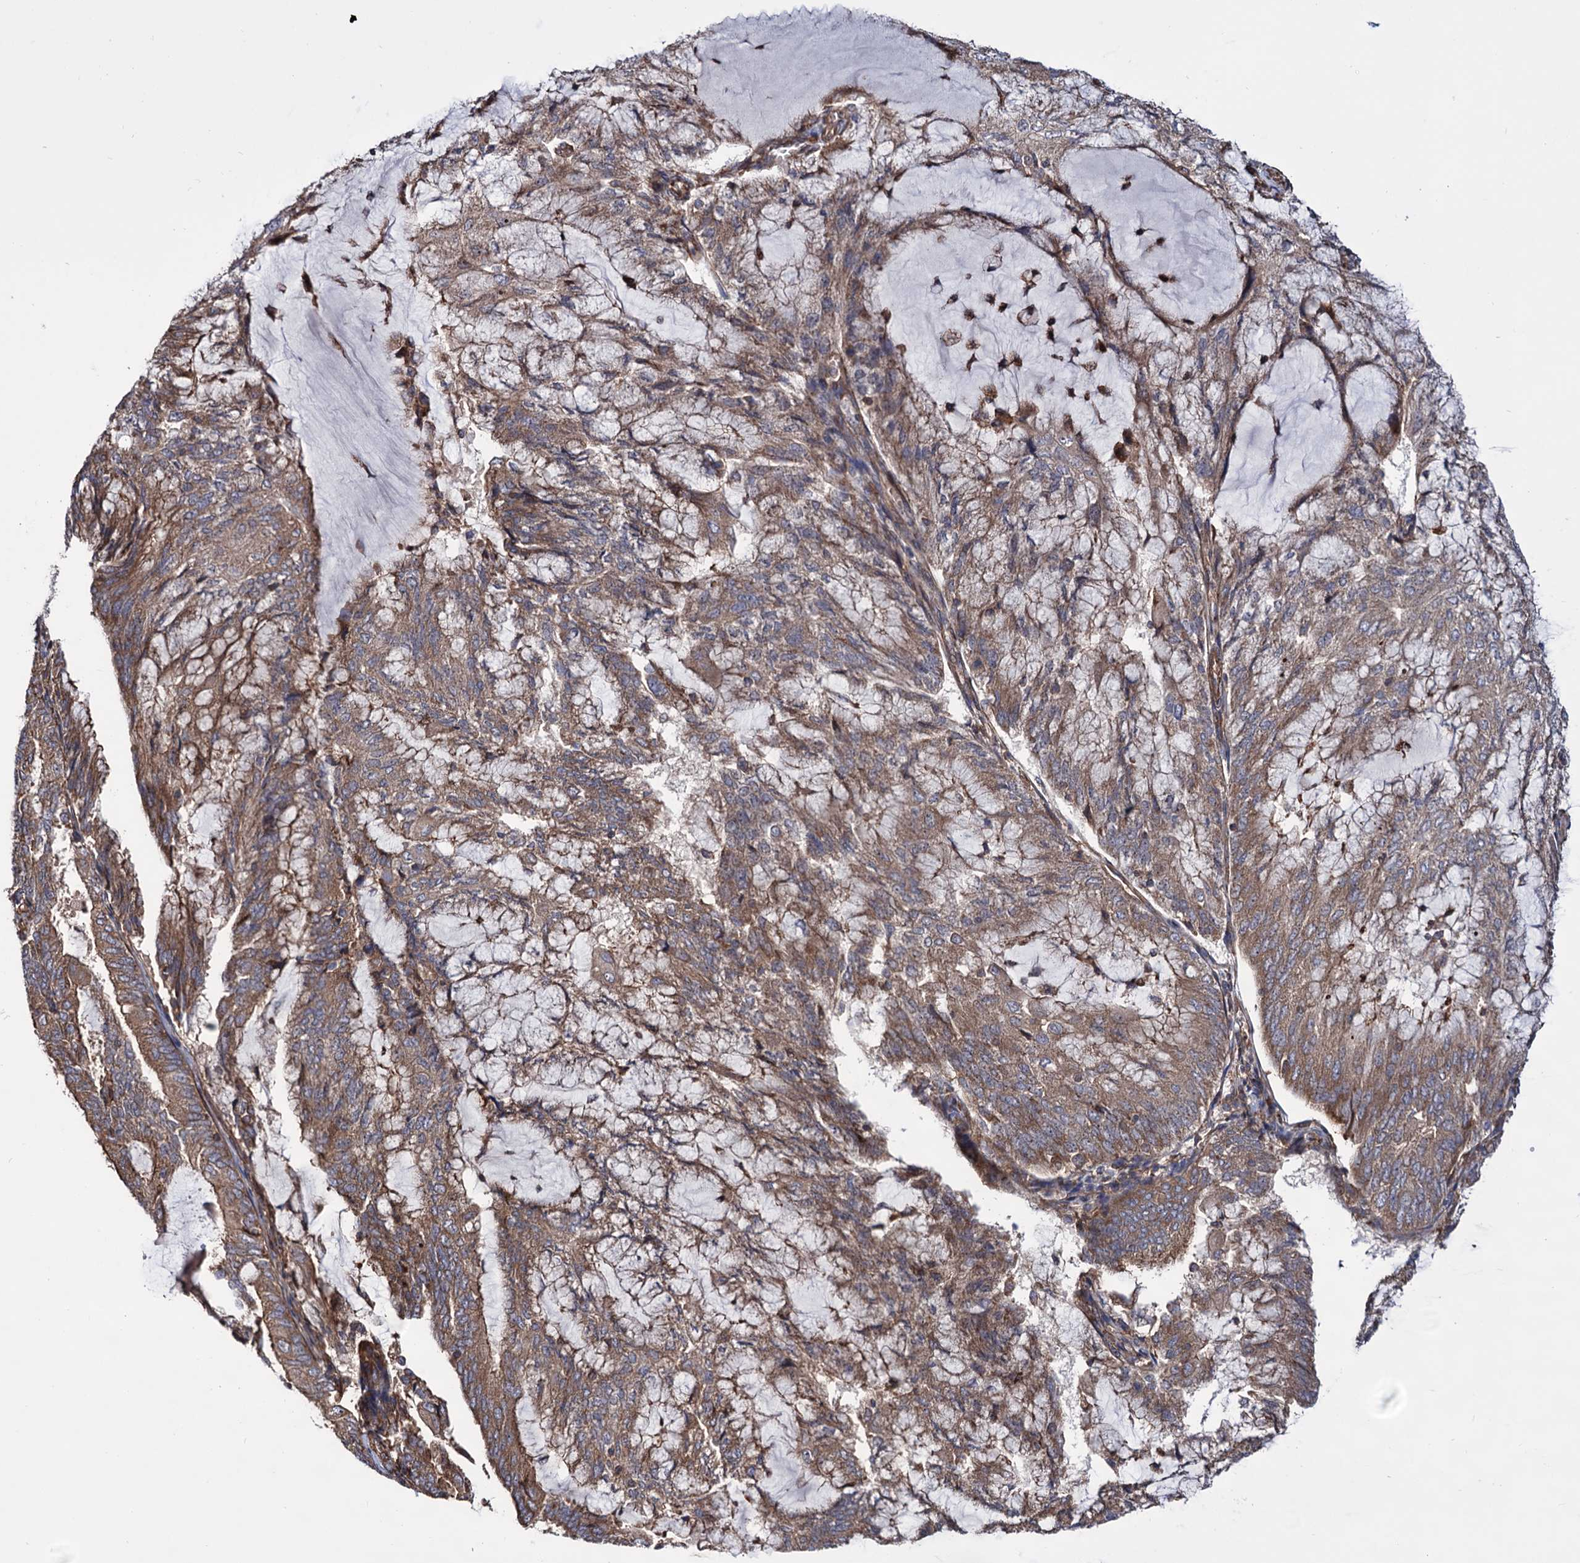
{"staining": {"intensity": "moderate", "quantity": ">75%", "location": "cytoplasmic/membranous"}, "tissue": "endometrial cancer", "cell_type": "Tumor cells", "image_type": "cancer", "snomed": [{"axis": "morphology", "description": "Adenocarcinoma, NOS"}, {"axis": "topography", "description": "Endometrium"}], "caption": "A micrograph of endometrial cancer (adenocarcinoma) stained for a protein shows moderate cytoplasmic/membranous brown staining in tumor cells.", "gene": "FERMT2", "patient": {"sex": "female", "age": 81}}